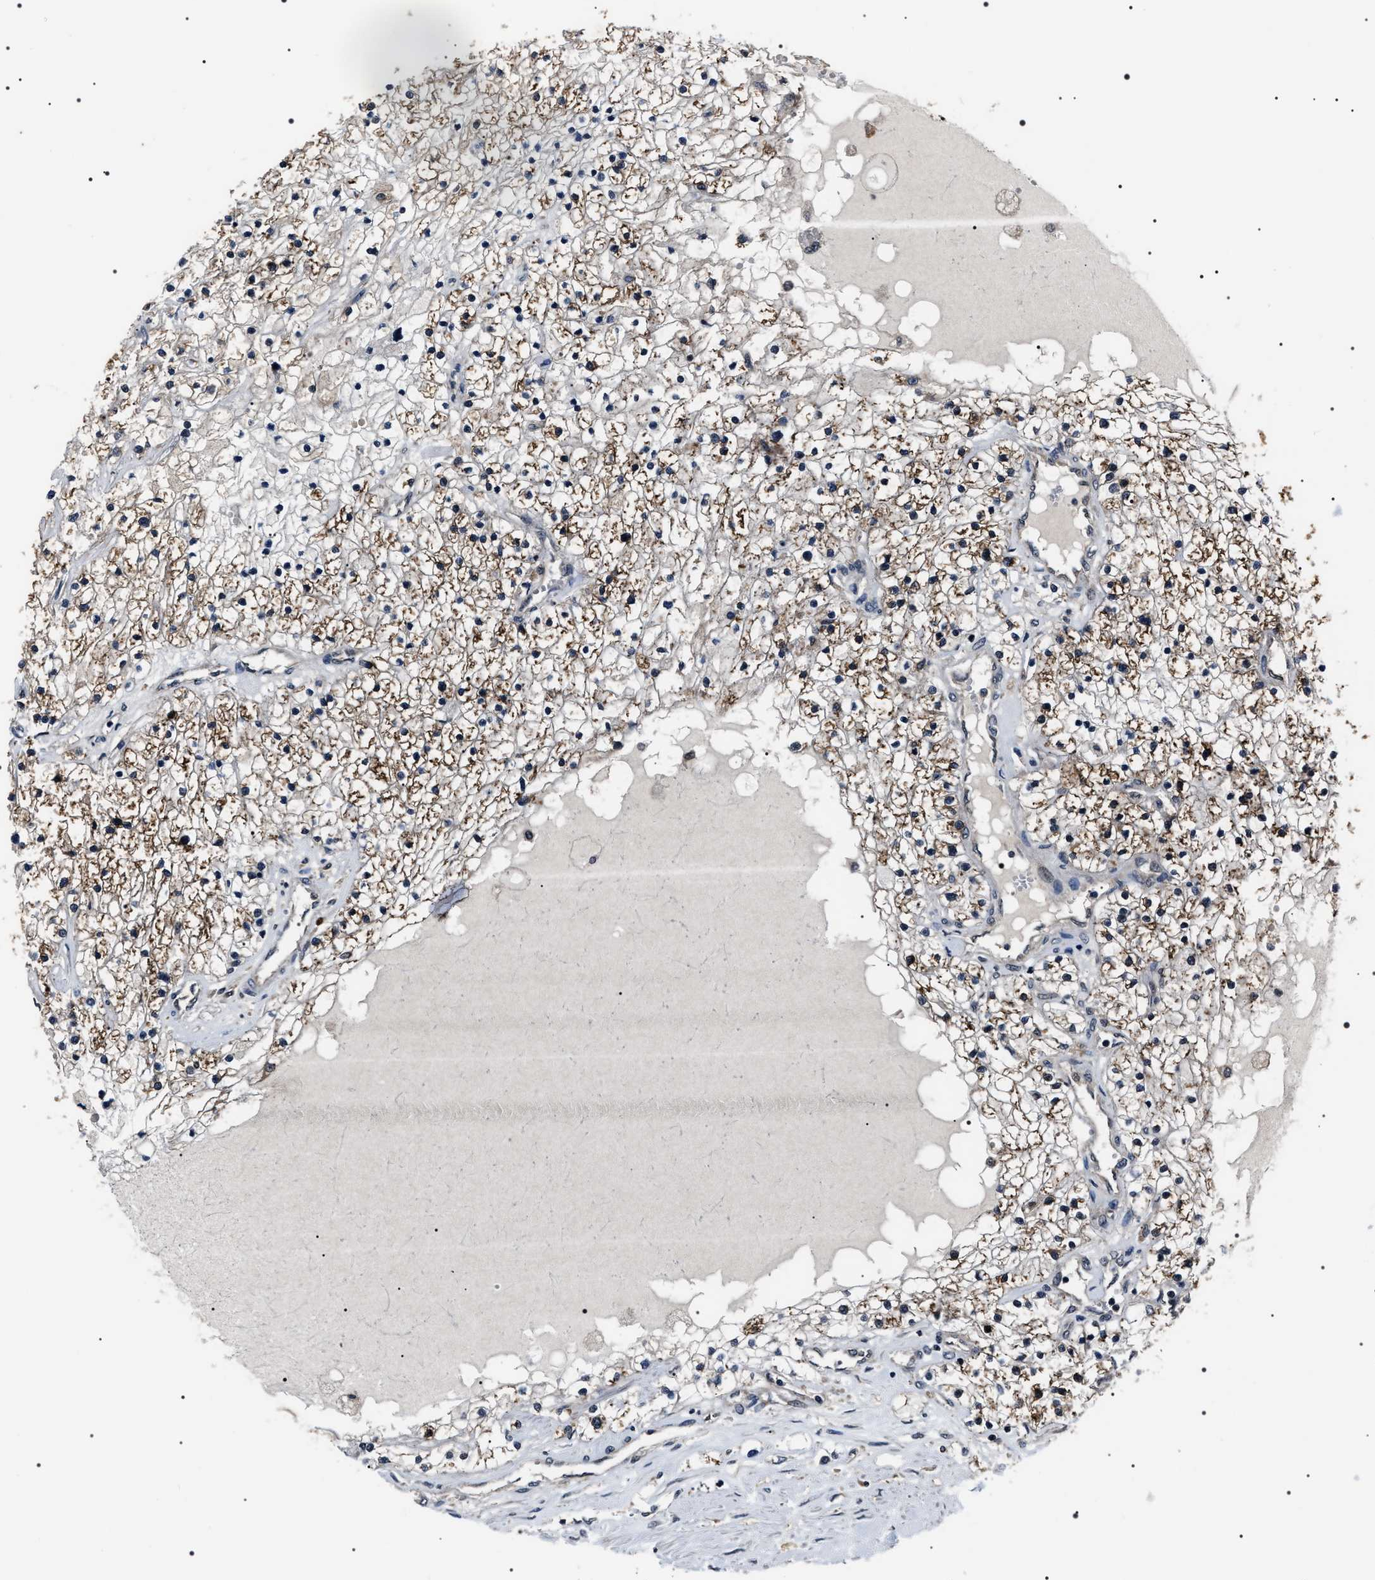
{"staining": {"intensity": "moderate", "quantity": ">75%", "location": "cytoplasmic/membranous"}, "tissue": "renal cancer", "cell_type": "Tumor cells", "image_type": "cancer", "snomed": [{"axis": "morphology", "description": "Adenocarcinoma, NOS"}, {"axis": "topography", "description": "Kidney"}], "caption": "Human renal cancer stained with a brown dye demonstrates moderate cytoplasmic/membranous positive expression in approximately >75% of tumor cells.", "gene": "SIPA1", "patient": {"sex": "male", "age": 68}}